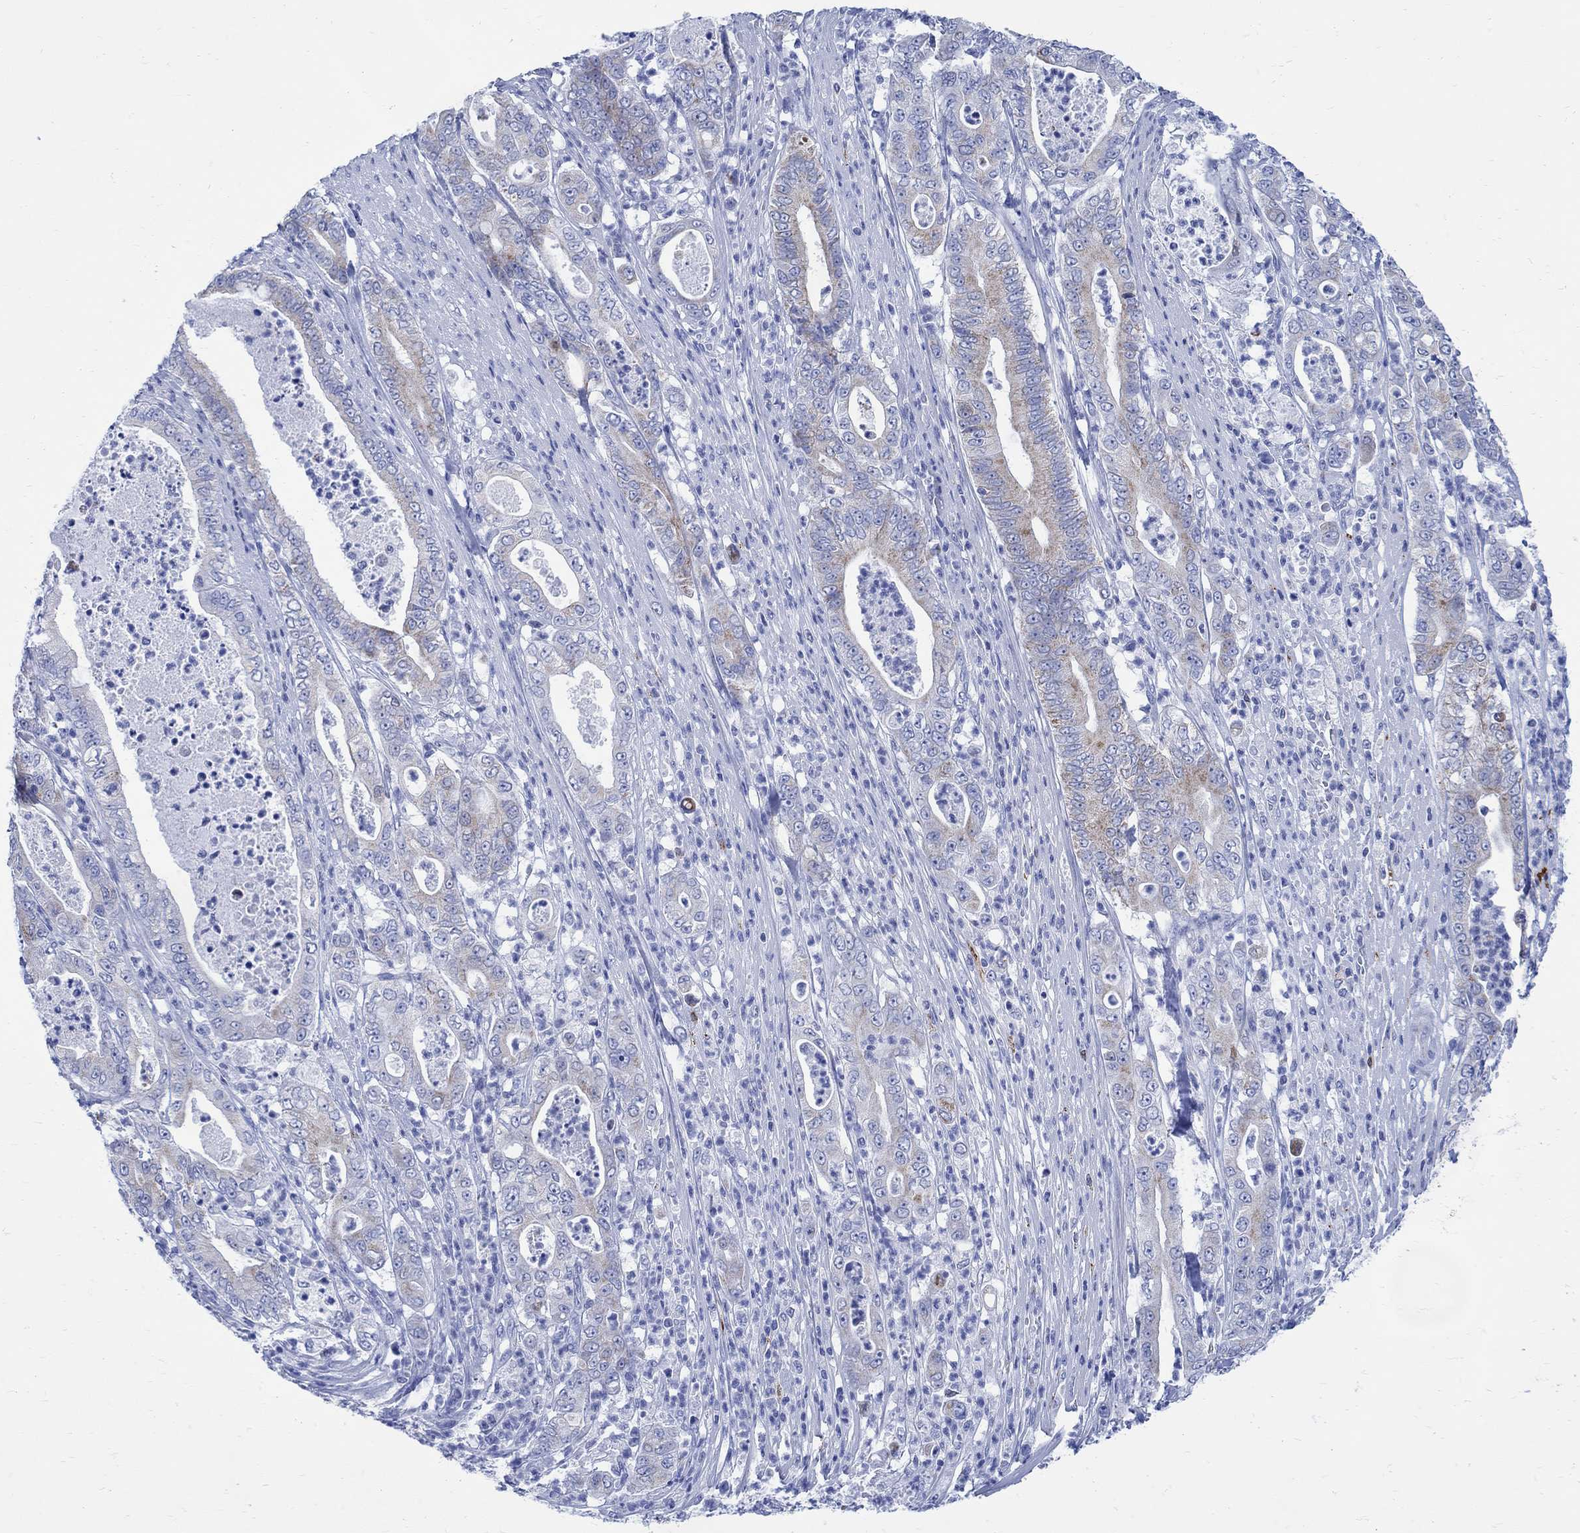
{"staining": {"intensity": "moderate", "quantity": "<25%", "location": "cytoplasmic/membranous"}, "tissue": "pancreatic cancer", "cell_type": "Tumor cells", "image_type": "cancer", "snomed": [{"axis": "morphology", "description": "Adenocarcinoma, NOS"}, {"axis": "topography", "description": "Pancreas"}], "caption": "A histopathology image showing moderate cytoplasmic/membranous staining in approximately <25% of tumor cells in pancreatic cancer, as visualized by brown immunohistochemical staining.", "gene": "CPLX2", "patient": {"sex": "male", "age": 71}}